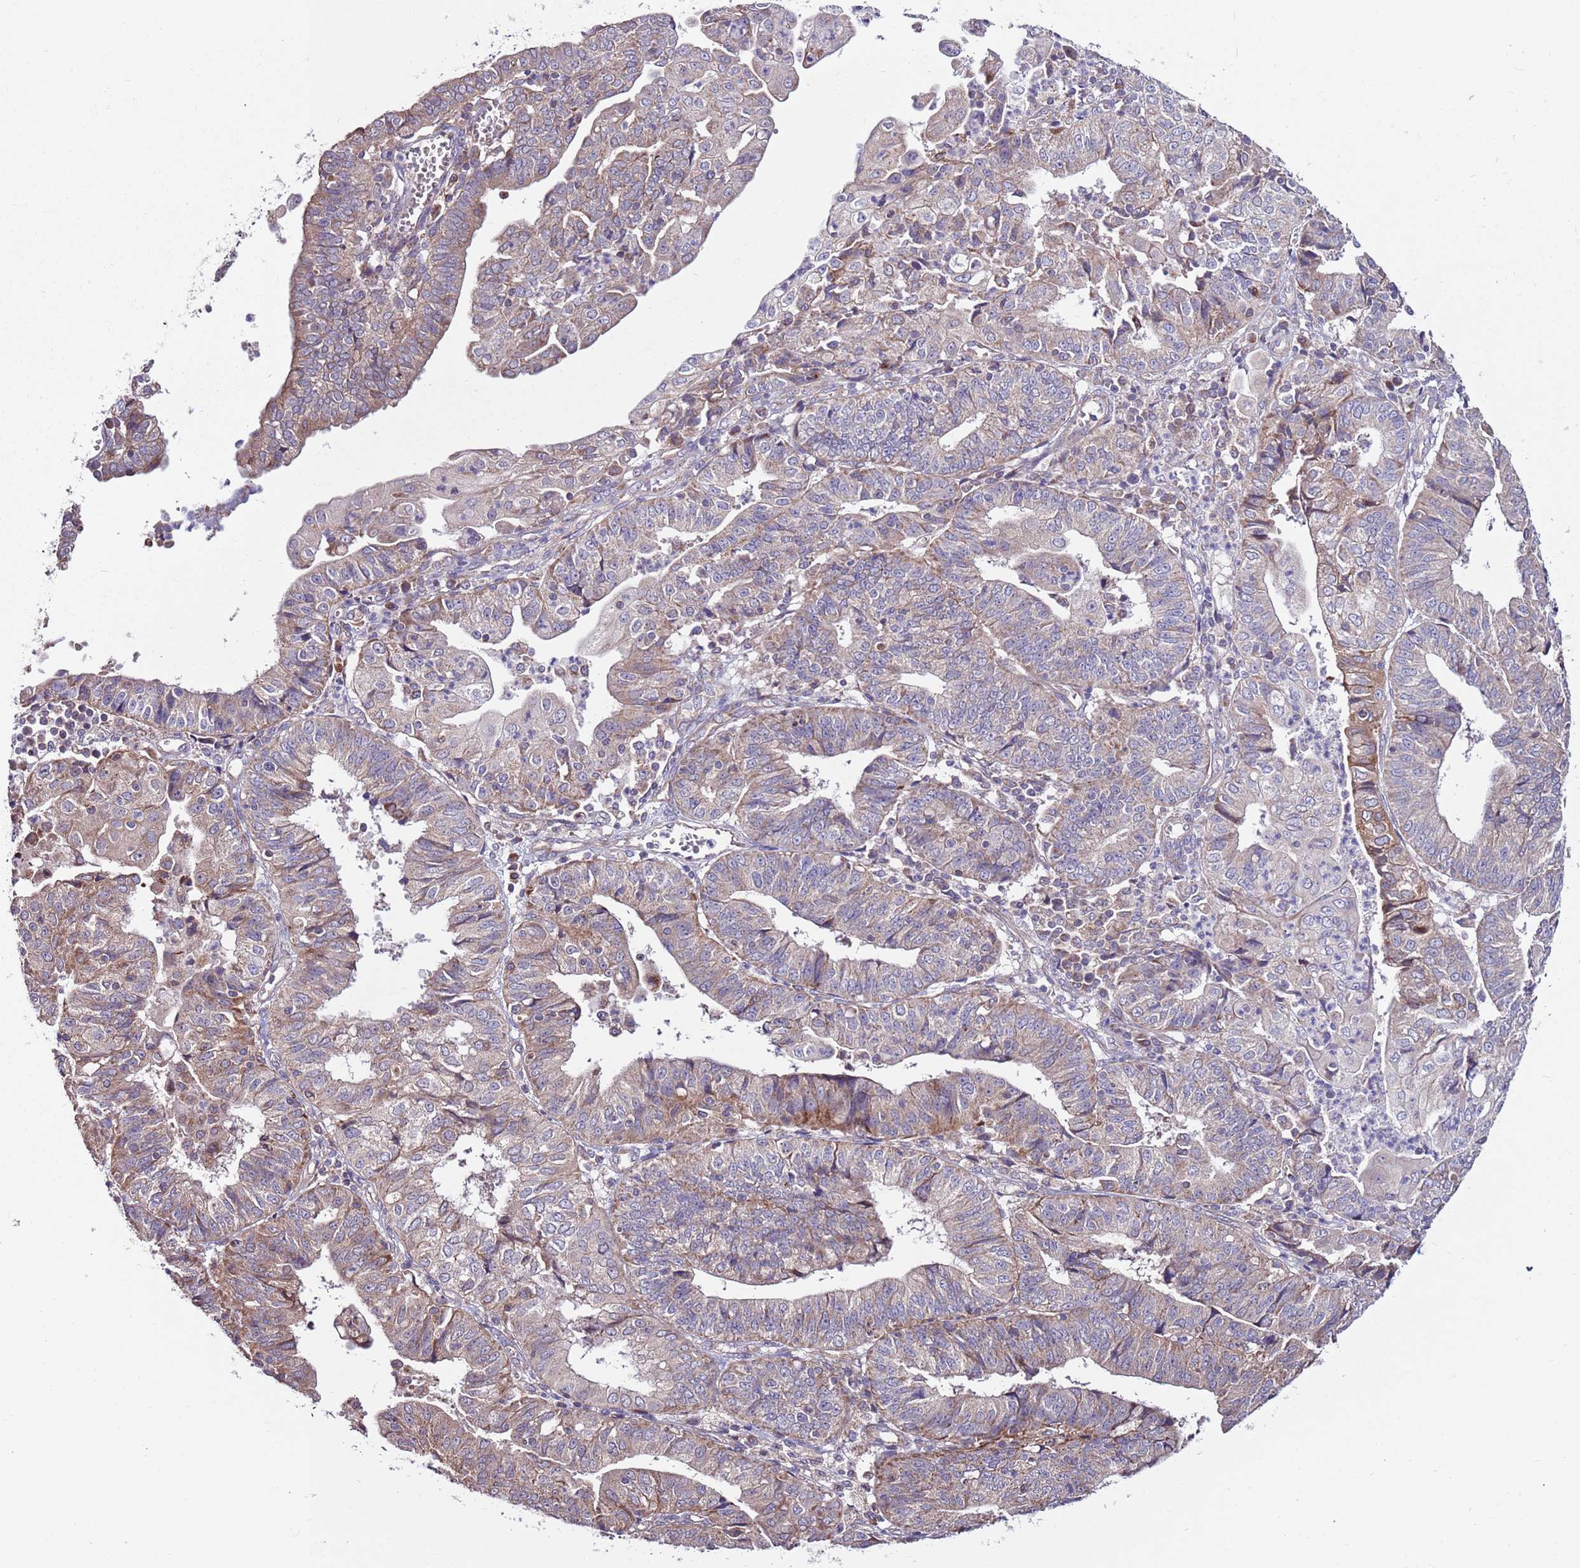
{"staining": {"intensity": "moderate", "quantity": "25%-75%", "location": "cytoplasmic/membranous"}, "tissue": "endometrial cancer", "cell_type": "Tumor cells", "image_type": "cancer", "snomed": [{"axis": "morphology", "description": "Adenocarcinoma, NOS"}, {"axis": "topography", "description": "Endometrium"}], "caption": "This image displays endometrial cancer stained with immunohistochemistry (IHC) to label a protein in brown. The cytoplasmic/membranous of tumor cells show moderate positivity for the protein. Nuclei are counter-stained blue.", "gene": "SMG1", "patient": {"sex": "female", "age": 56}}